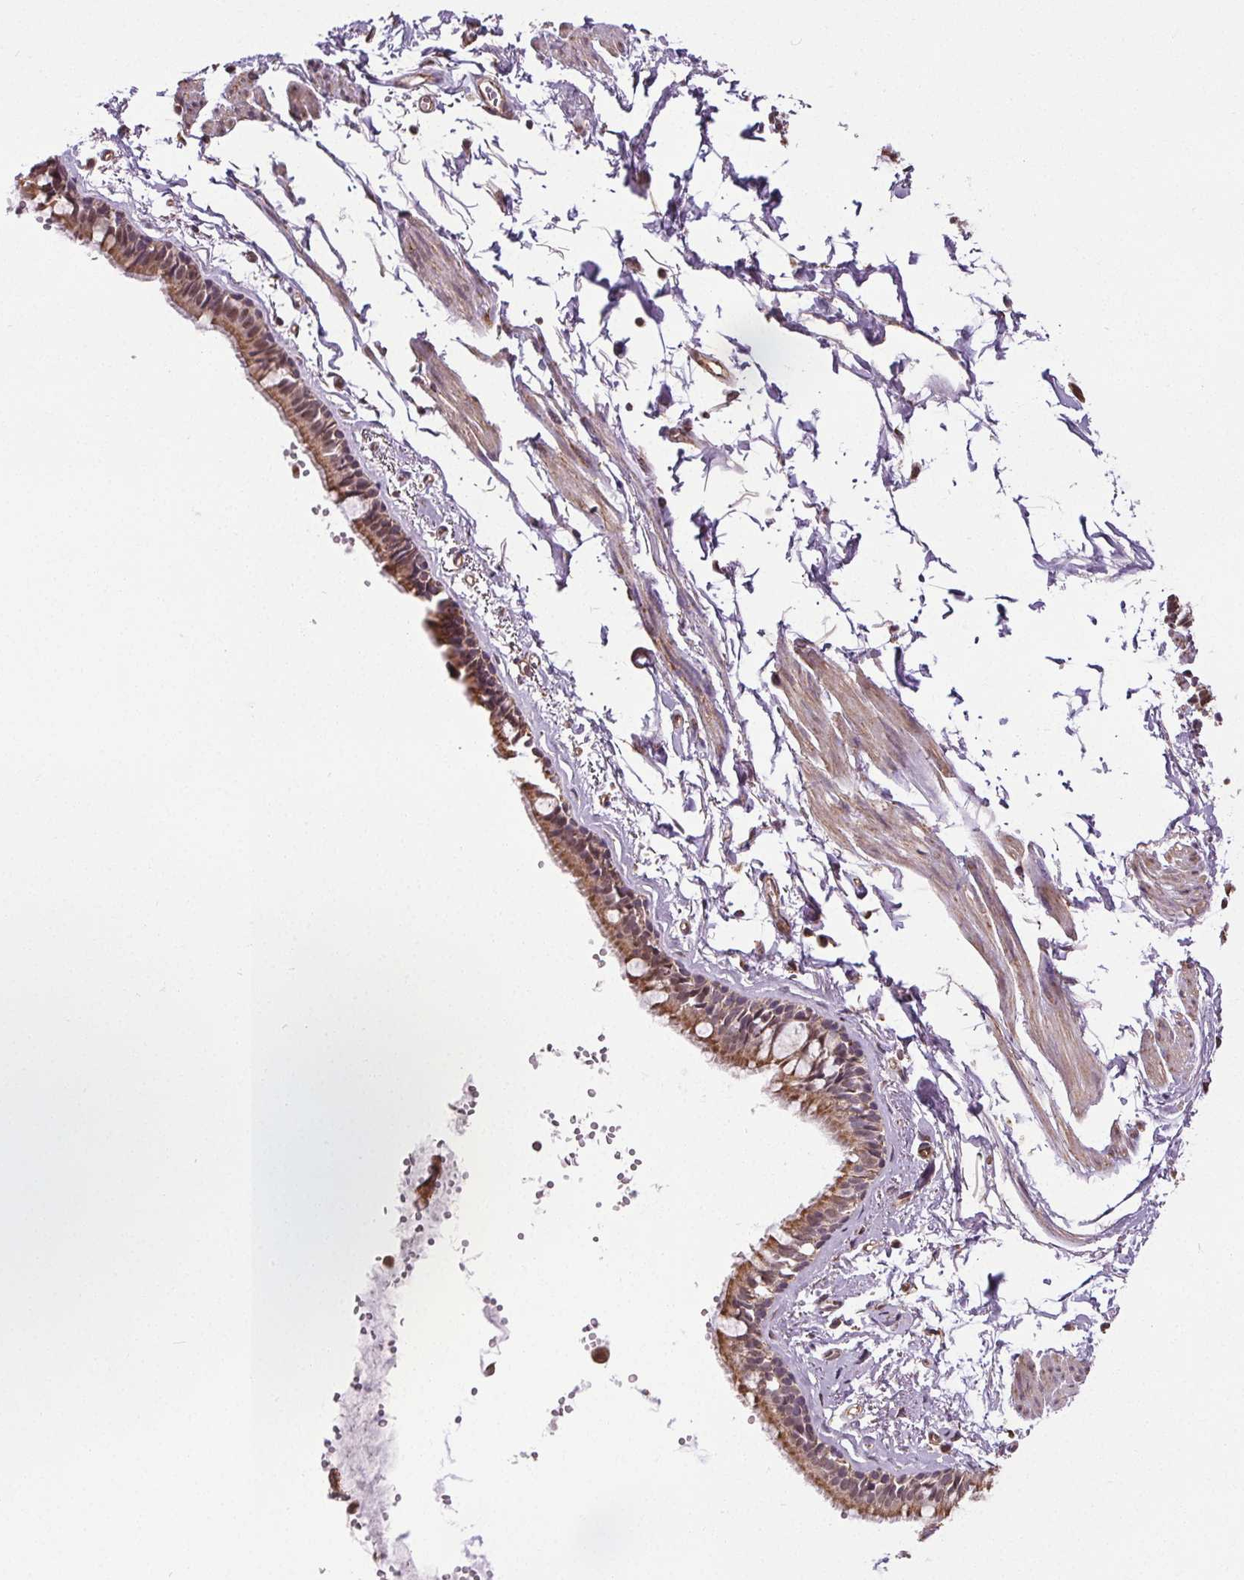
{"staining": {"intensity": "moderate", "quantity": ">75%", "location": "cytoplasmic/membranous"}, "tissue": "bronchus", "cell_type": "Respiratory epithelial cells", "image_type": "normal", "snomed": [{"axis": "morphology", "description": "Normal tissue, NOS"}, {"axis": "topography", "description": "Bronchus"}], "caption": "This micrograph demonstrates IHC staining of unremarkable bronchus, with medium moderate cytoplasmic/membranous expression in approximately >75% of respiratory epithelial cells.", "gene": "ZNF548", "patient": {"sex": "female", "age": 59}}